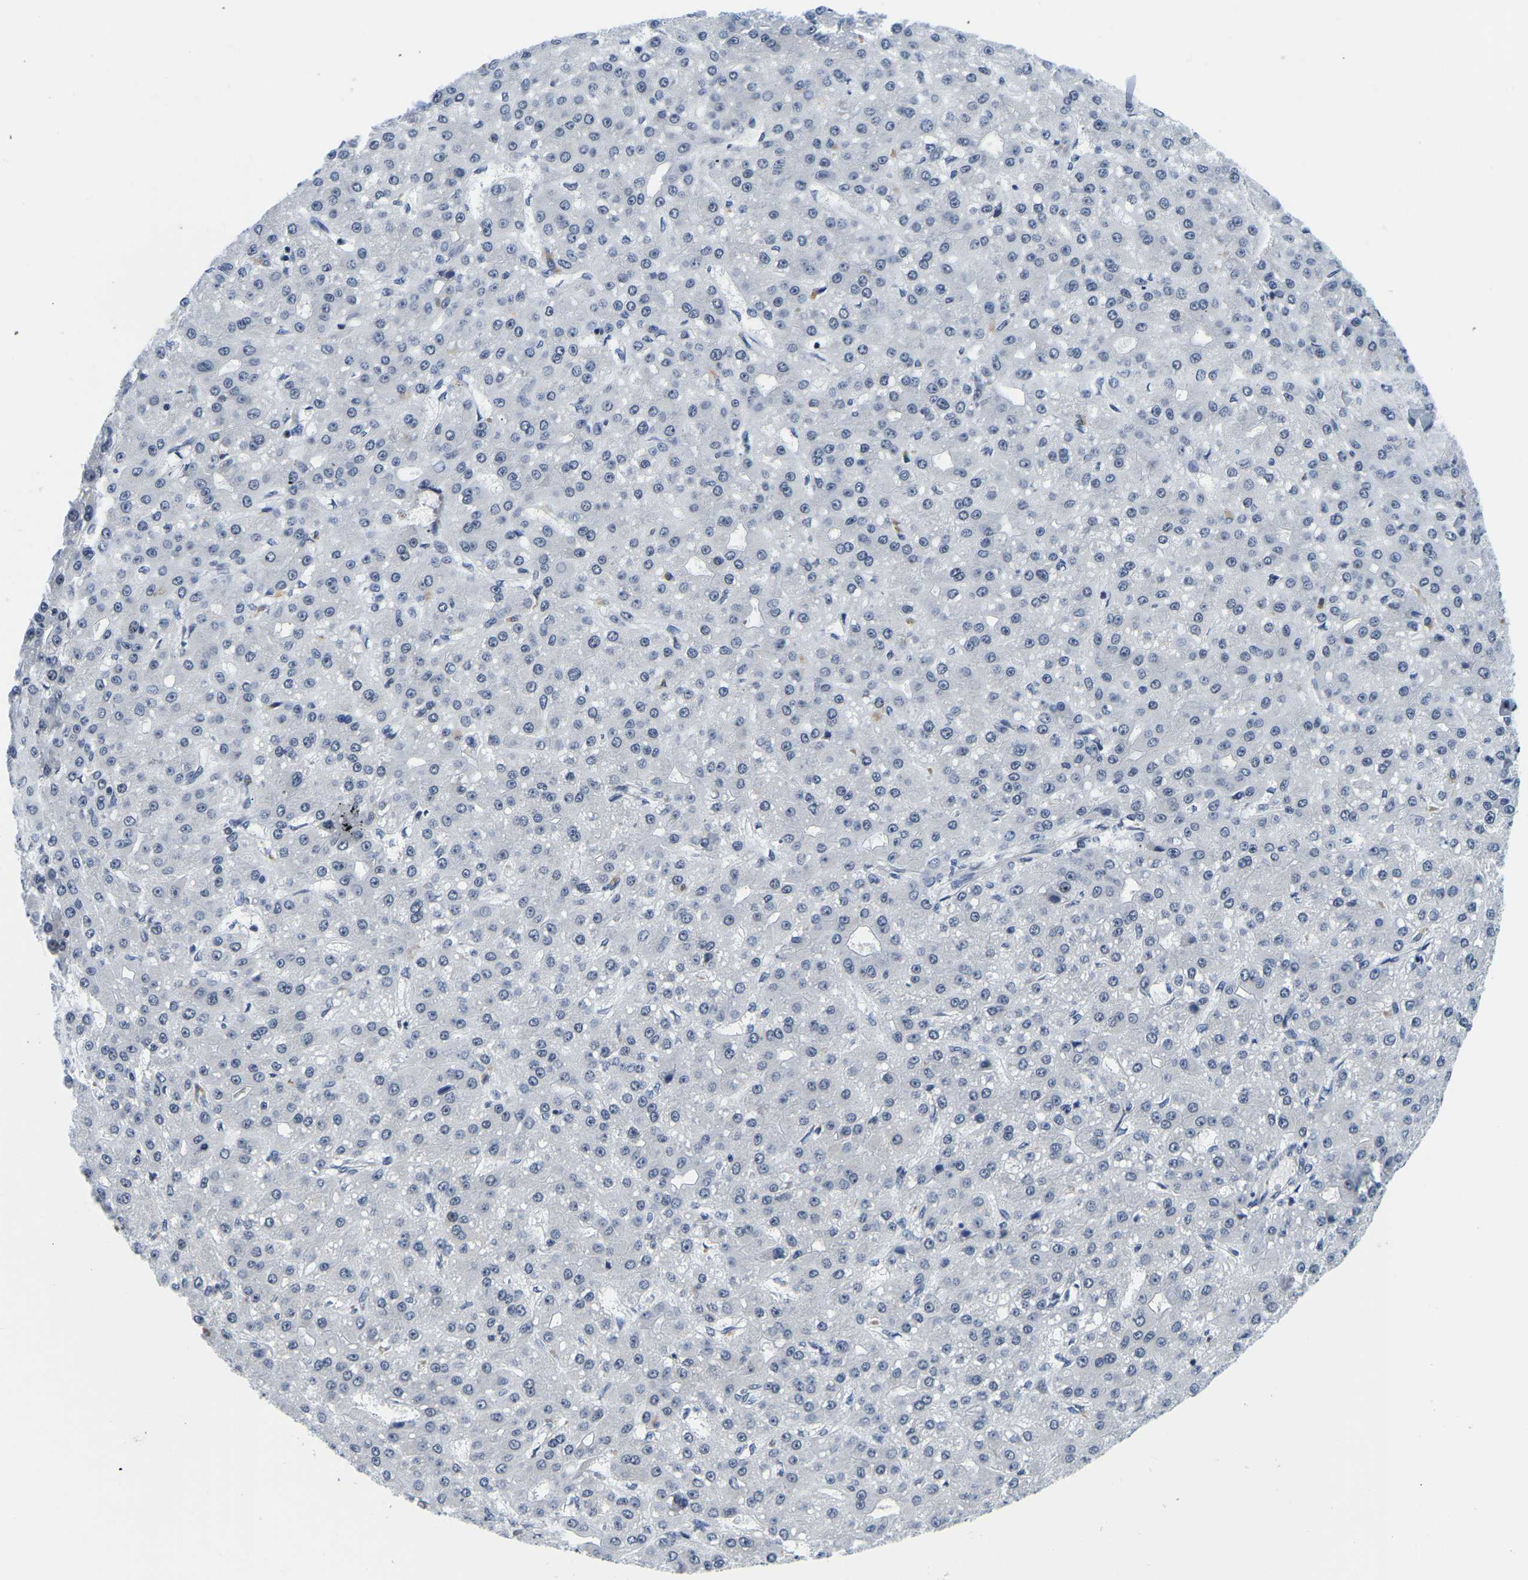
{"staining": {"intensity": "negative", "quantity": "none", "location": "none"}, "tissue": "liver cancer", "cell_type": "Tumor cells", "image_type": "cancer", "snomed": [{"axis": "morphology", "description": "Carcinoma, Hepatocellular, NOS"}, {"axis": "topography", "description": "Liver"}], "caption": "Human hepatocellular carcinoma (liver) stained for a protein using IHC reveals no positivity in tumor cells.", "gene": "POLDIP3", "patient": {"sex": "male", "age": 67}}